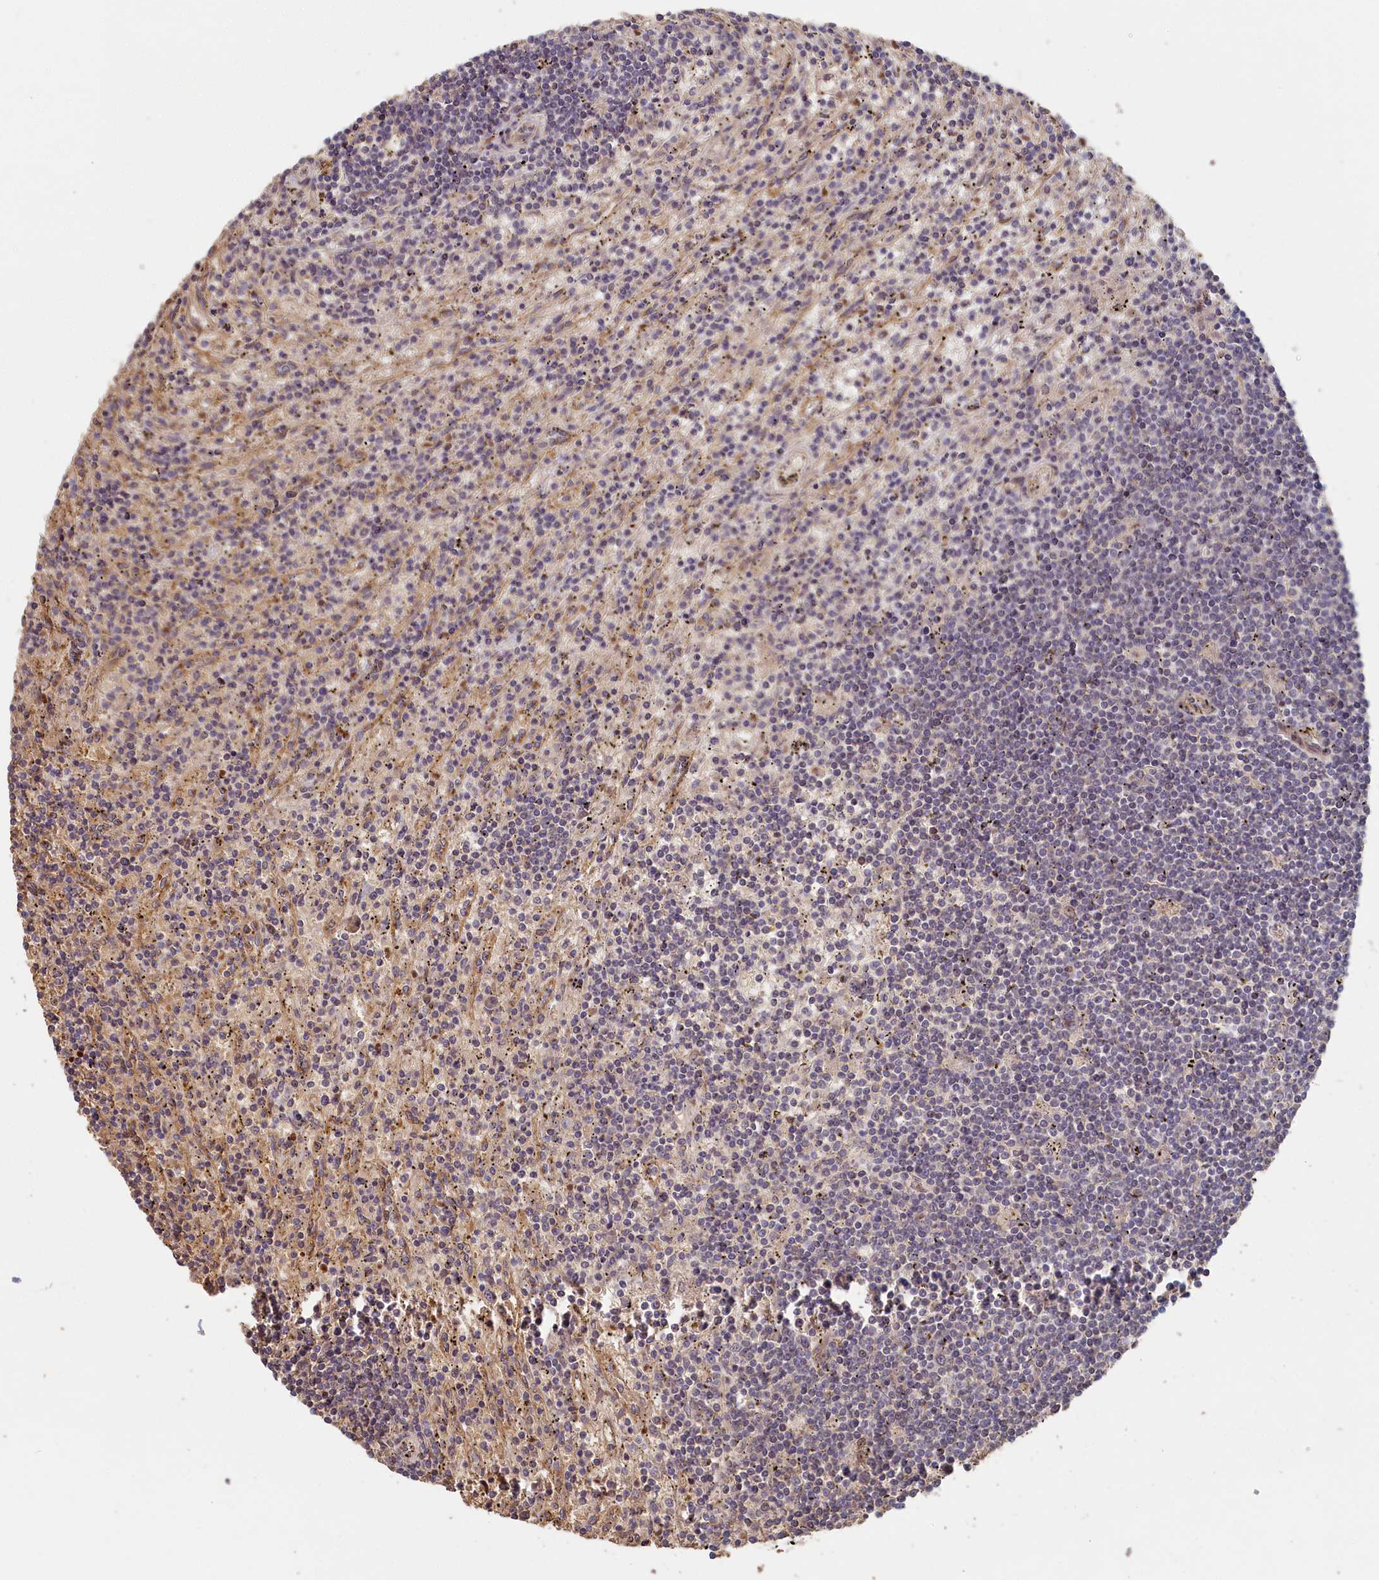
{"staining": {"intensity": "negative", "quantity": "none", "location": "none"}, "tissue": "lymphoma", "cell_type": "Tumor cells", "image_type": "cancer", "snomed": [{"axis": "morphology", "description": "Malignant lymphoma, non-Hodgkin's type, Low grade"}, {"axis": "topography", "description": "Spleen"}], "caption": "The immunohistochemistry image has no significant staining in tumor cells of lymphoma tissue.", "gene": "STX16", "patient": {"sex": "male", "age": 76}}